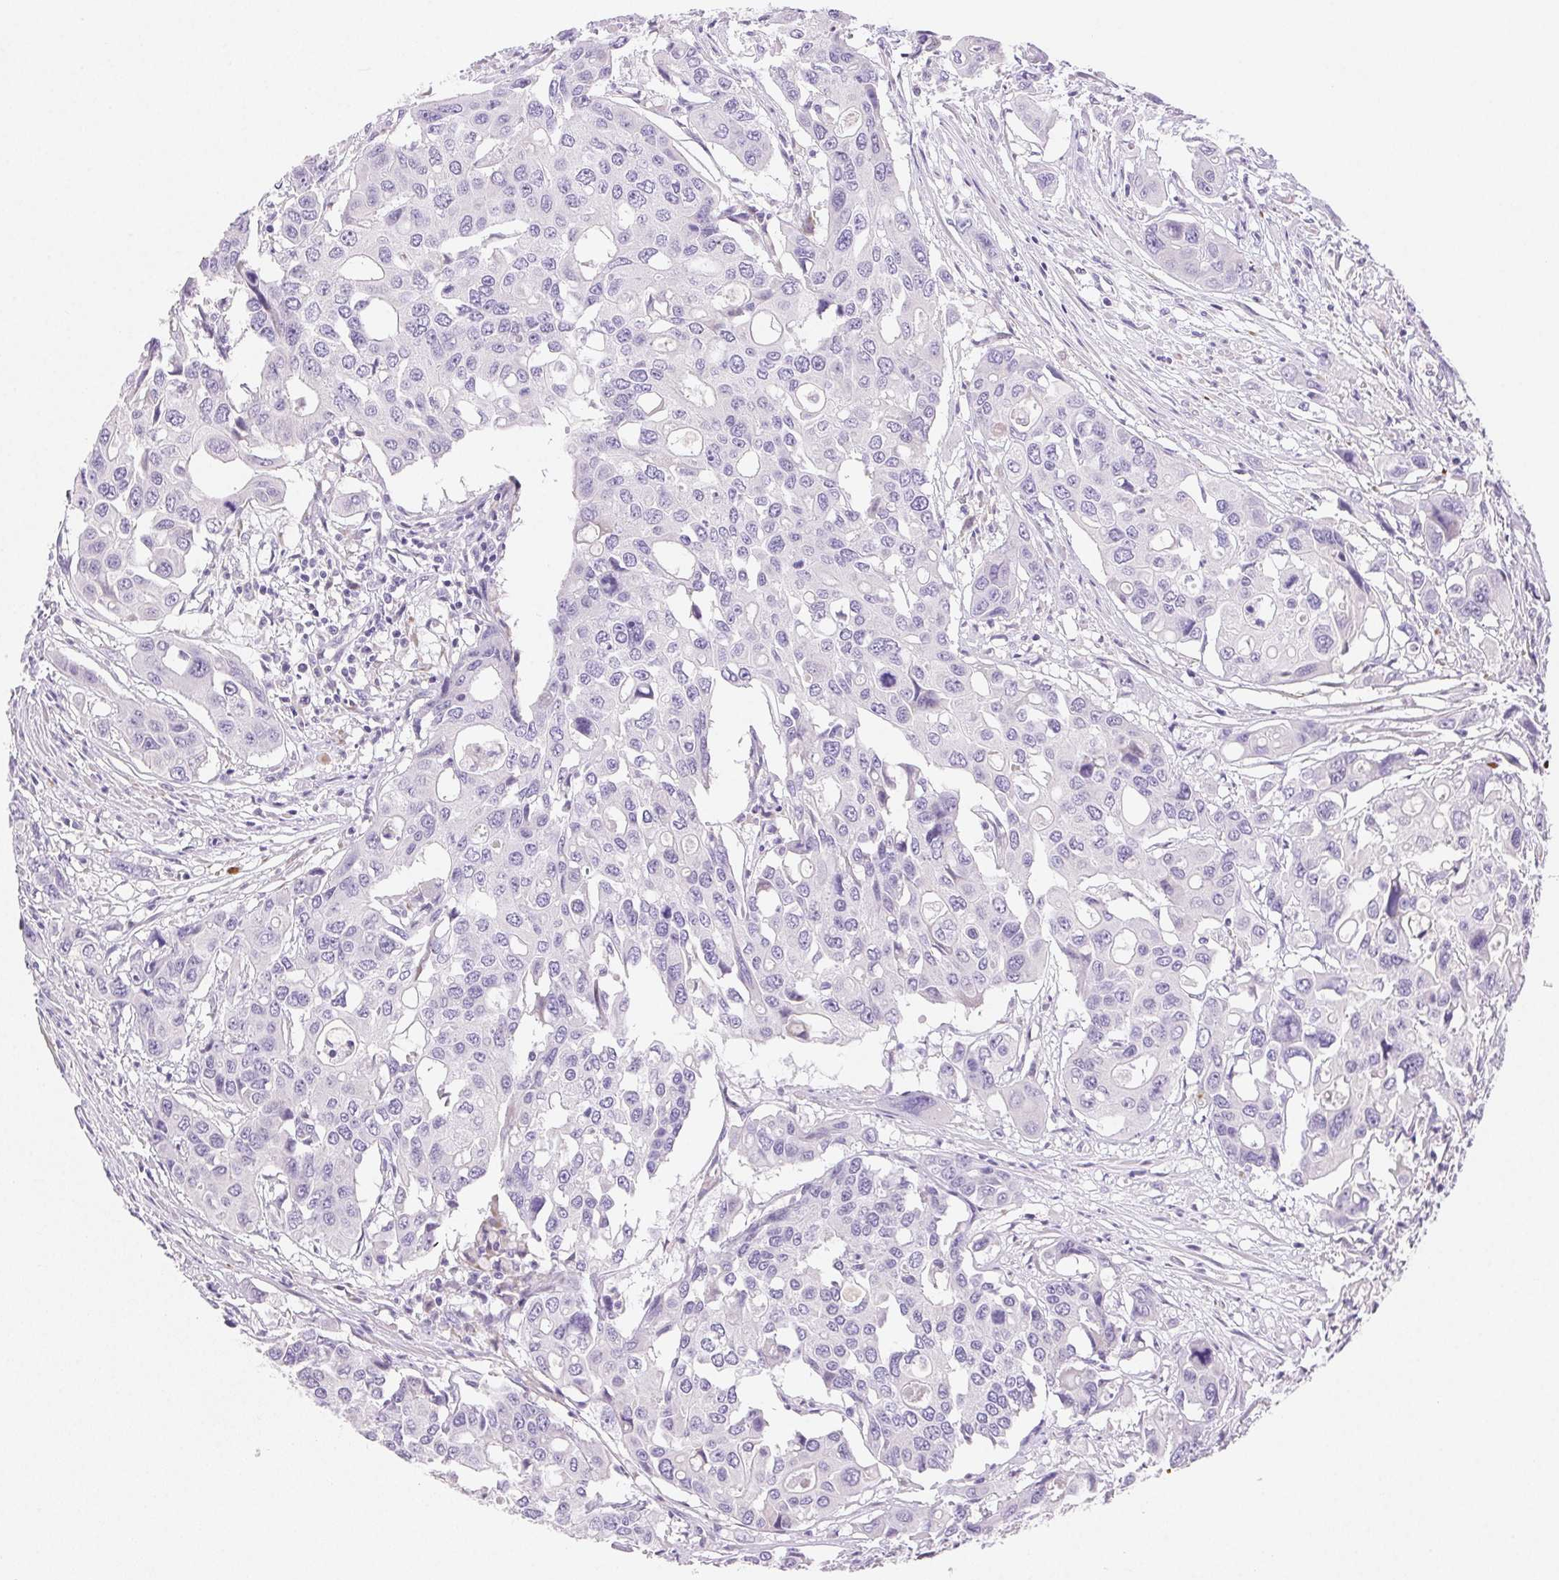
{"staining": {"intensity": "negative", "quantity": "none", "location": "none"}, "tissue": "colorectal cancer", "cell_type": "Tumor cells", "image_type": "cancer", "snomed": [{"axis": "morphology", "description": "Adenocarcinoma, NOS"}, {"axis": "topography", "description": "Colon"}], "caption": "Immunohistochemistry (IHC) image of colorectal cancer stained for a protein (brown), which displays no expression in tumor cells. (Immunohistochemistry (IHC), brightfield microscopy, high magnification).", "gene": "ARHGAP11B", "patient": {"sex": "male", "age": 77}}